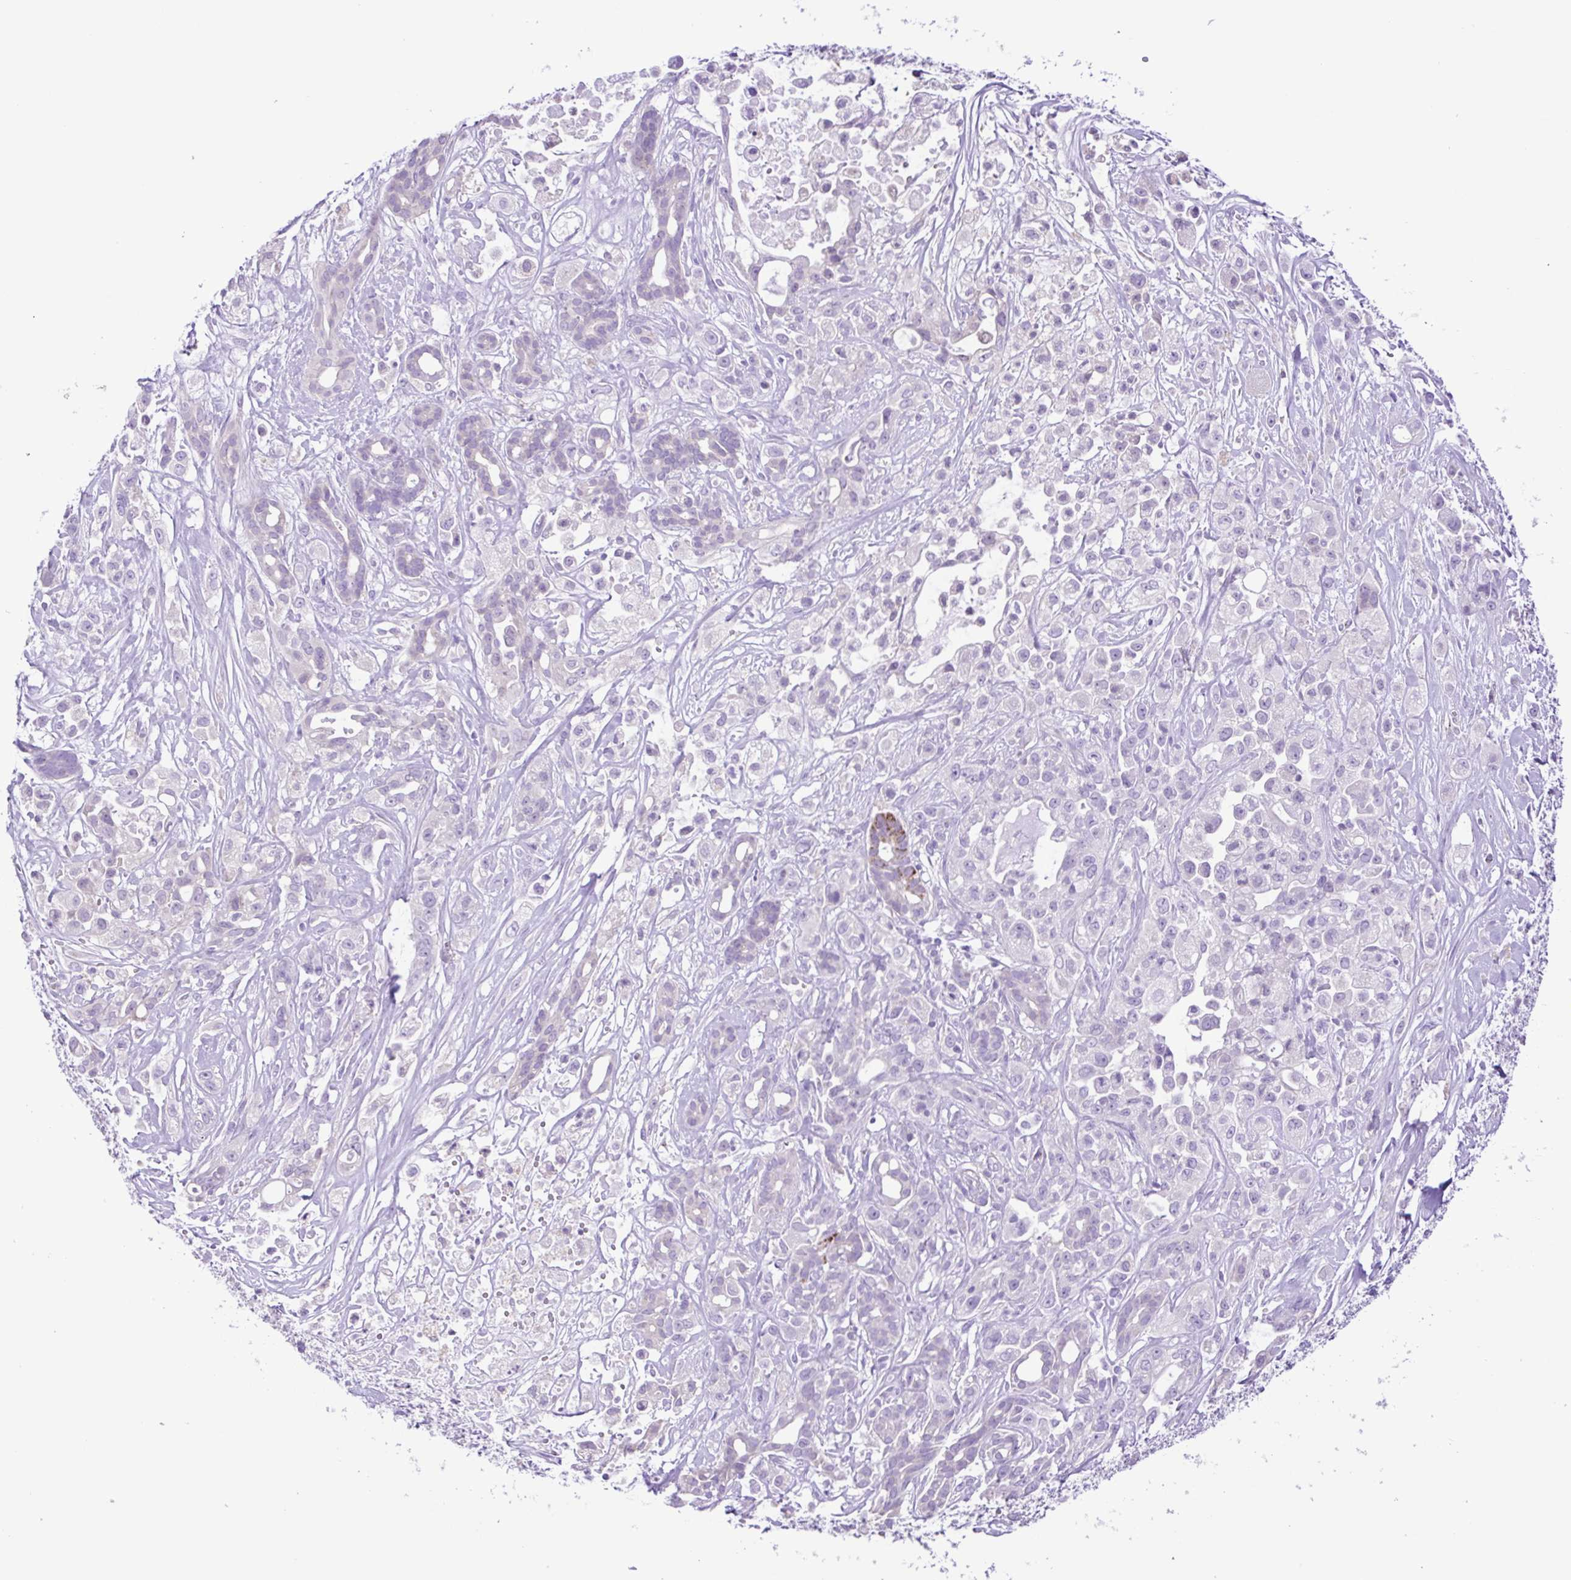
{"staining": {"intensity": "negative", "quantity": "none", "location": "none"}, "tissue": "pancreatic cancer", "cell_type": "Tumor cells", "image_type": "cancer", "snomed": [{"axis": "morphology", "description": "Adenocarcinoma, NOS"}, {"axis": "topography", "description": "Pancreas"}], "caption": "Immunohistochemistry (IHC) photomicrograph of human pancreatic adenocarcinoma stained for a protein (brown), which reveals no expression in tumor cells.", "gene": "SYT1", "patient": {"sex": "male", "age": 44}}